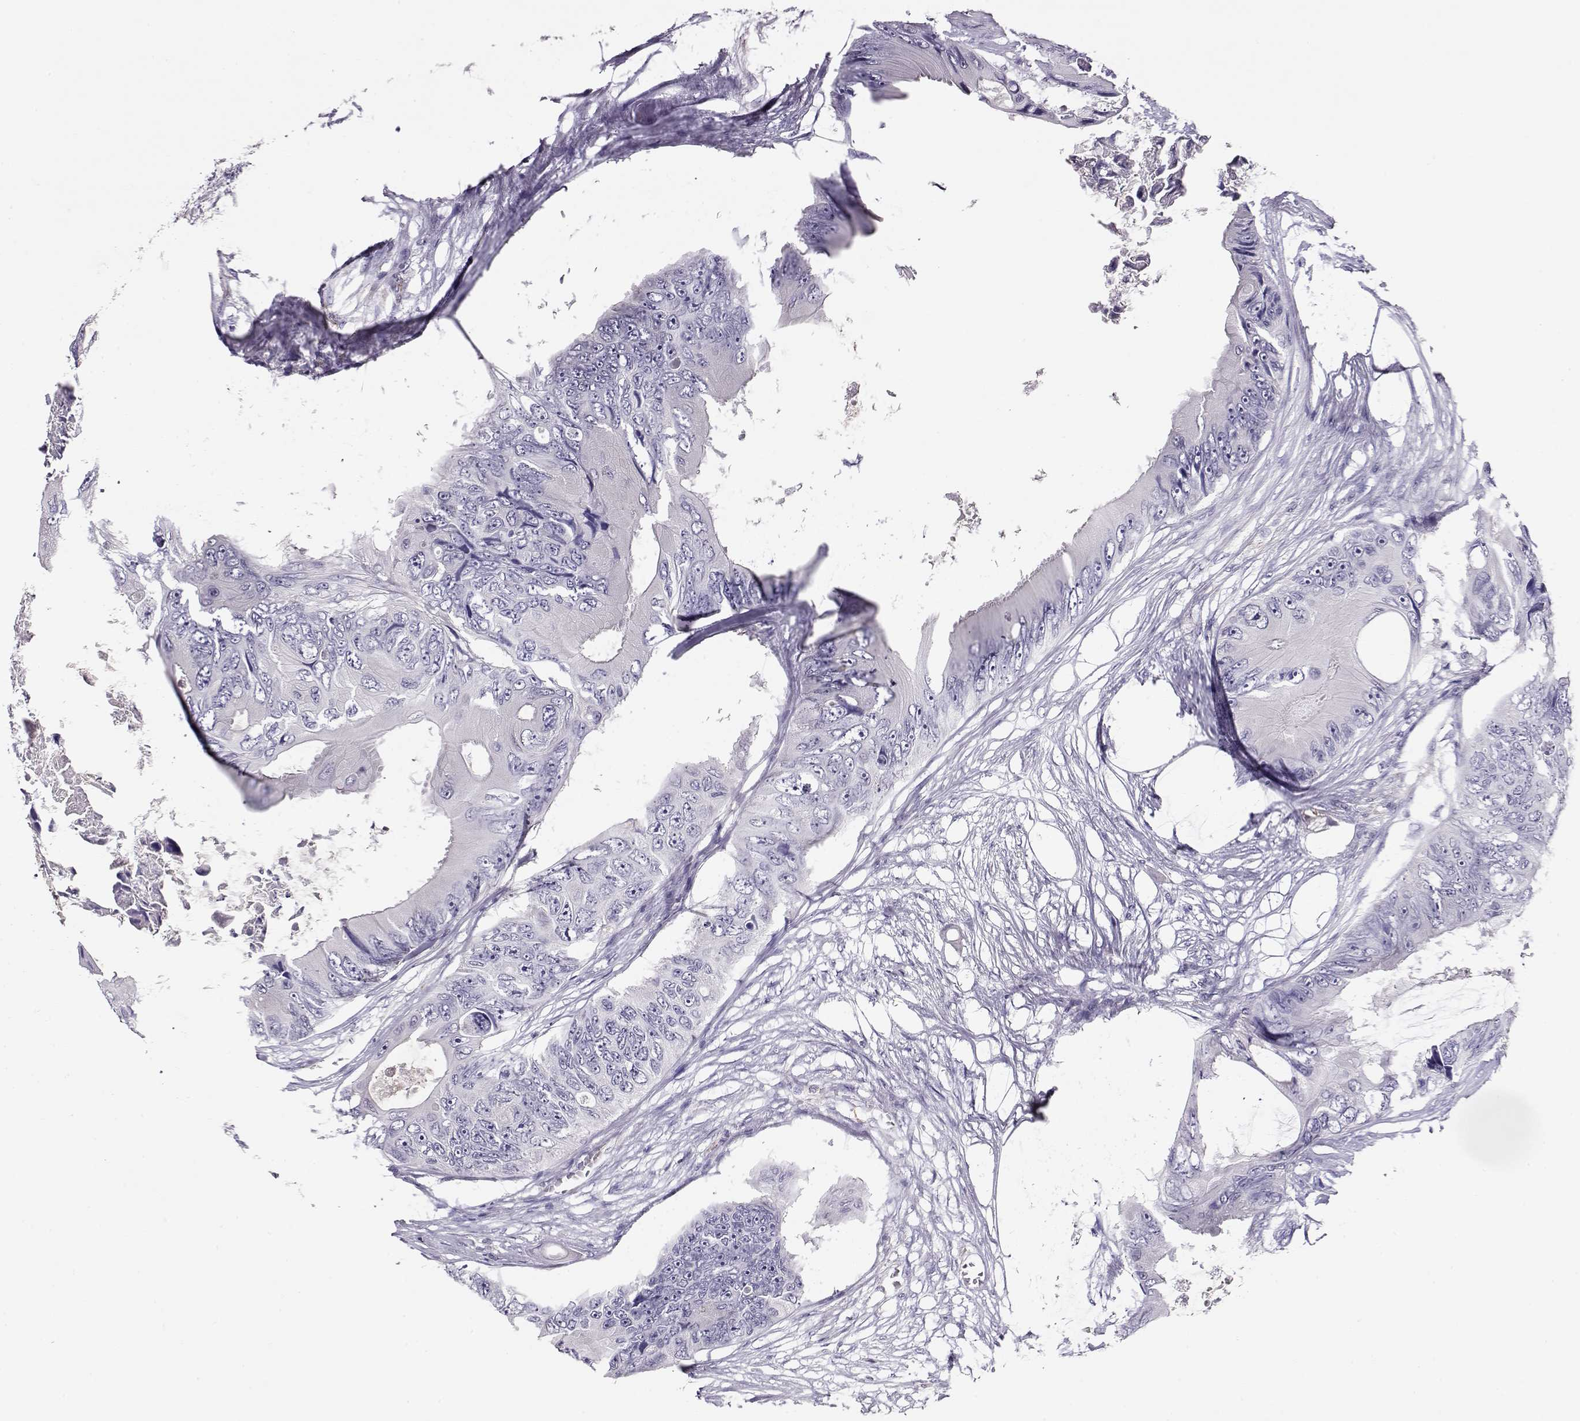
{"staining": {"intensity": "negative", "quantity": "none", "location": "none"}, "tissue": "colorectal cancer", "cell_type": "Tumor cells", "image_type": "cancer", "snomed": [{"axis": "morphology", "description": "Adenocarcinoma, NOS"}, {"axis": "topography", "description": "Rectum"}], "caption": "High power microscopy histopathology image of an immunohistochemistry histopathology image of colorectal adenocarcinoma, revealing no significant expression in tumor cells.", "gene": "RBM44", "patient": {"sex": "male", "age": 63}}